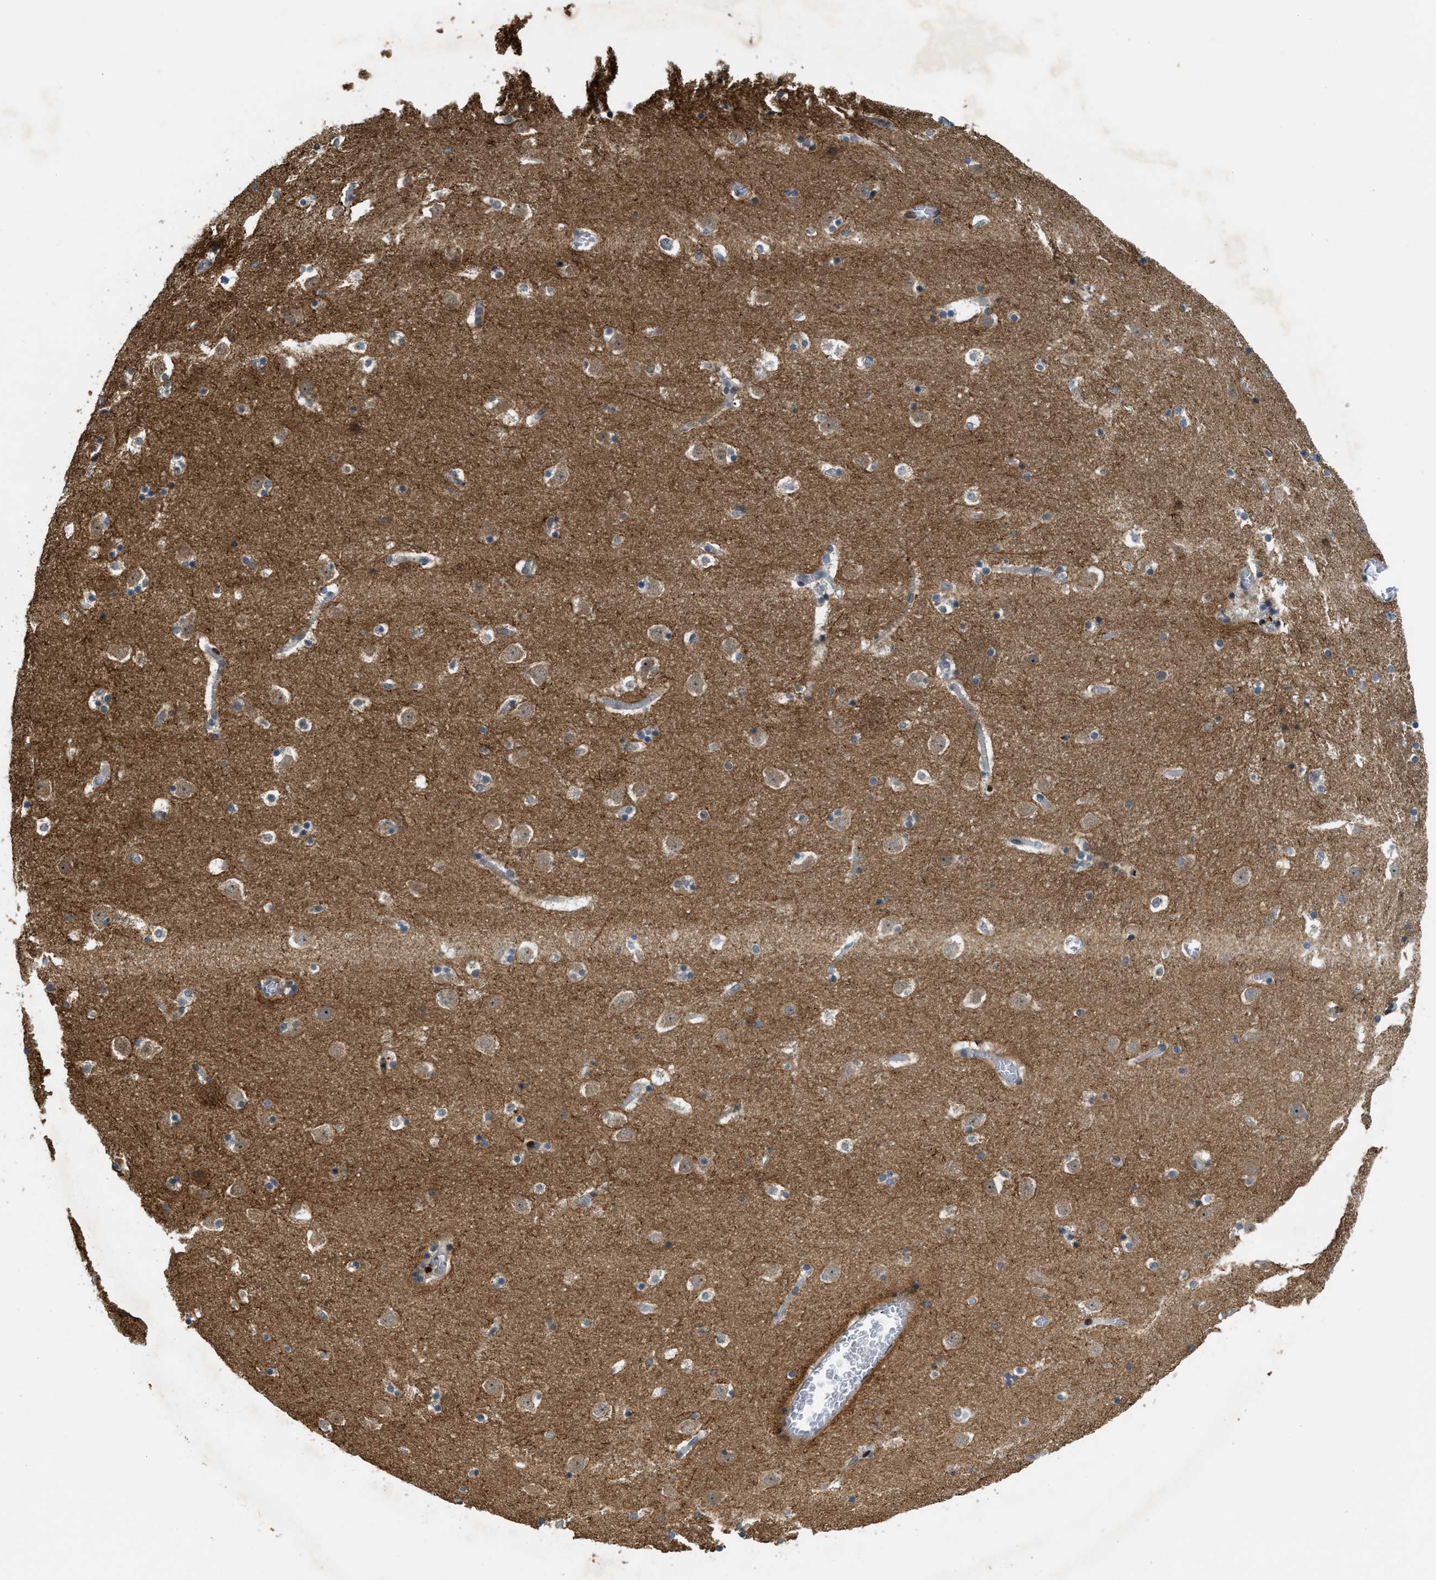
{"staining": {"intensity": "negative", "quantity": "none", "location": "none"}, "tissue": "caudate", "cell_type": "Glial cells", "image_type": "normal", "snomed": [{"axis": "morphology", "description": "Normal tissue, NOS"}, {"axis": "topography", "description": "Lateral ventricle wall"}], "caption": "The micrograph reveals no staining of glial cells in normal caudate.", "gene": "TRAPPC14", "patient": {"sex": "male", "age": 45}}